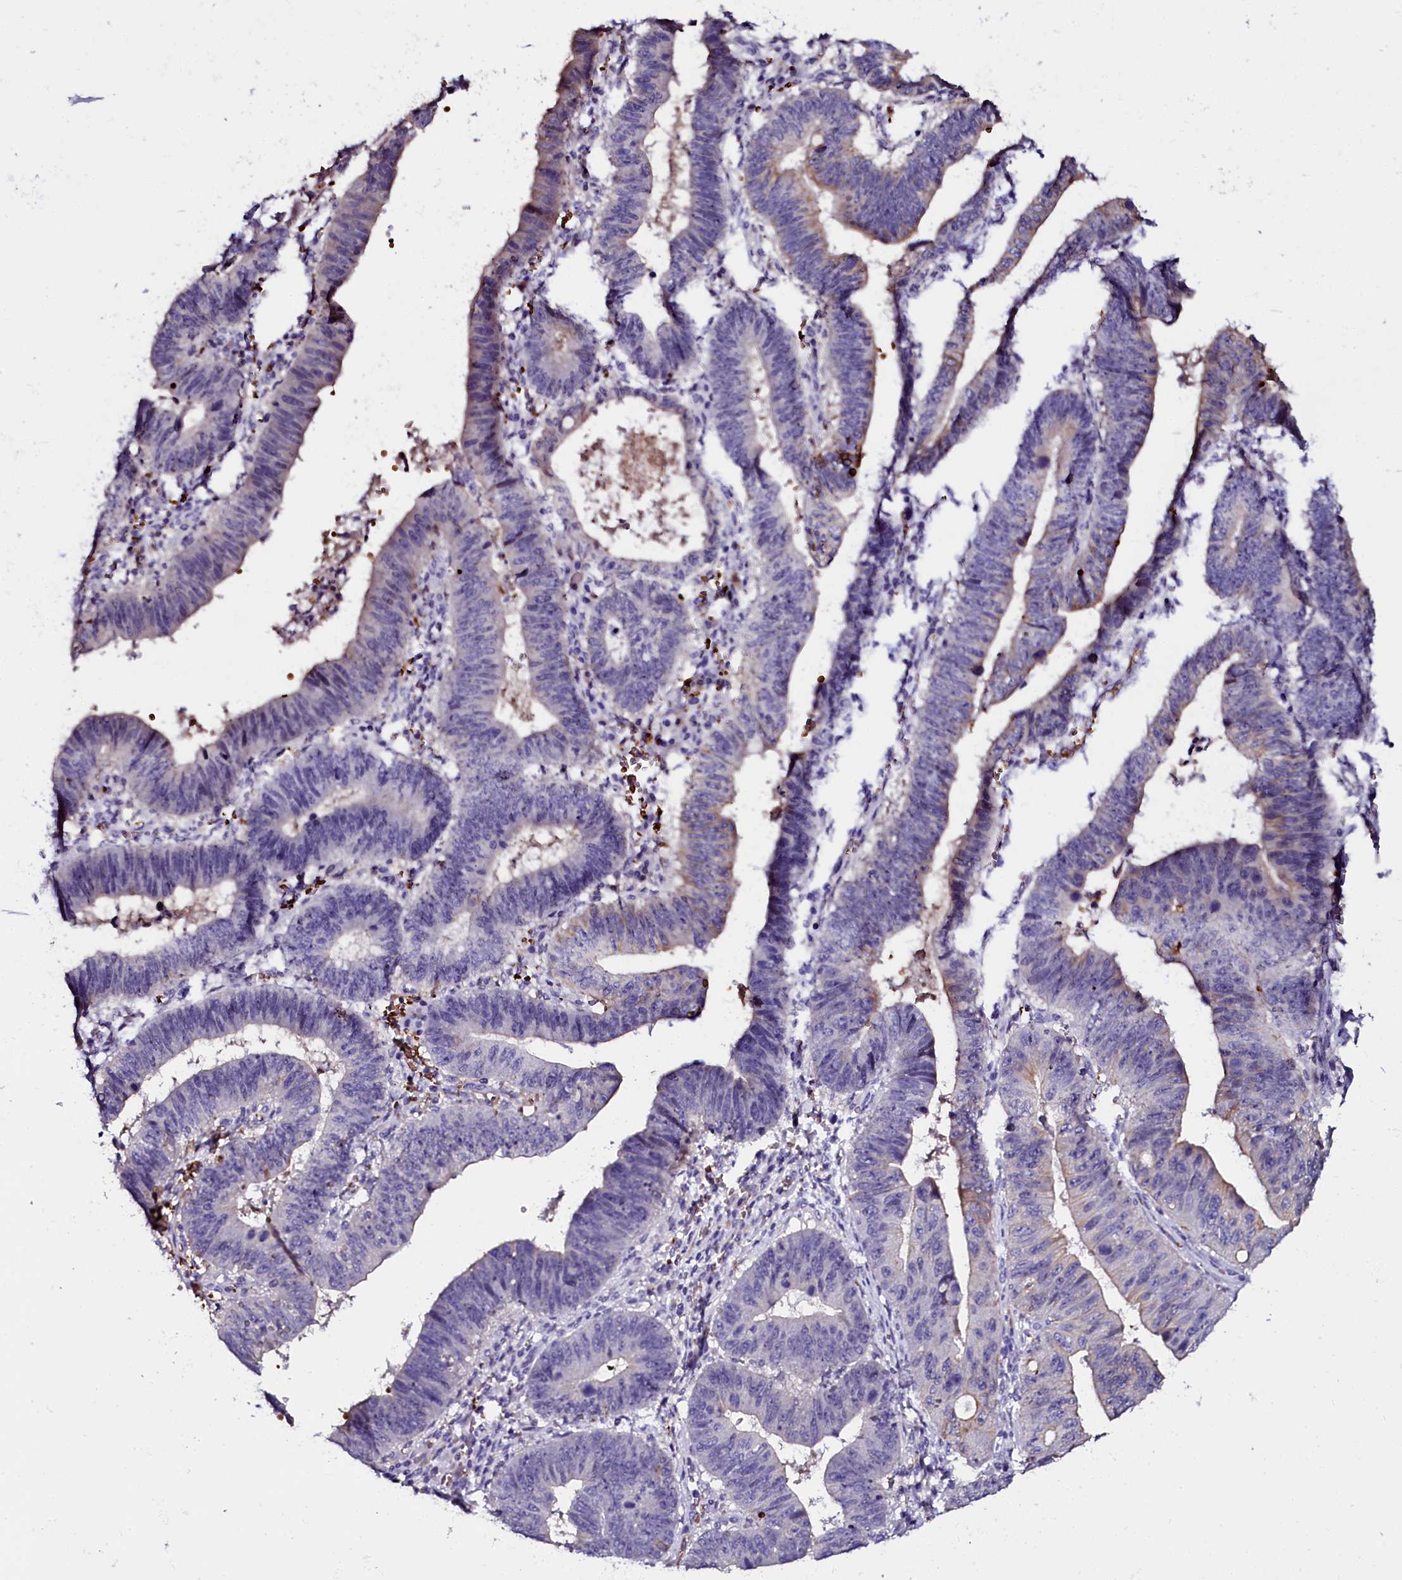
{"staining": {"intensity": "weak", "quantity": "<25%", "location": "cytoplasmic/membranous"}, "tissue": "stomach cancer", "cell_type": "Tumor cells", "image_type": "cancer", "snomed": [{"axis": "morphology", "description": "Adenocarcinoma, NOS"}, {"axis": "topography", "description": "Stomach"}], "caption": "Stomach cancer stained for a protein using immunohistochemistry (IHC) displays no staining tumor cells.", "gene": "CTDSPL2", "patient": {"sex": "male", "age": 59}}